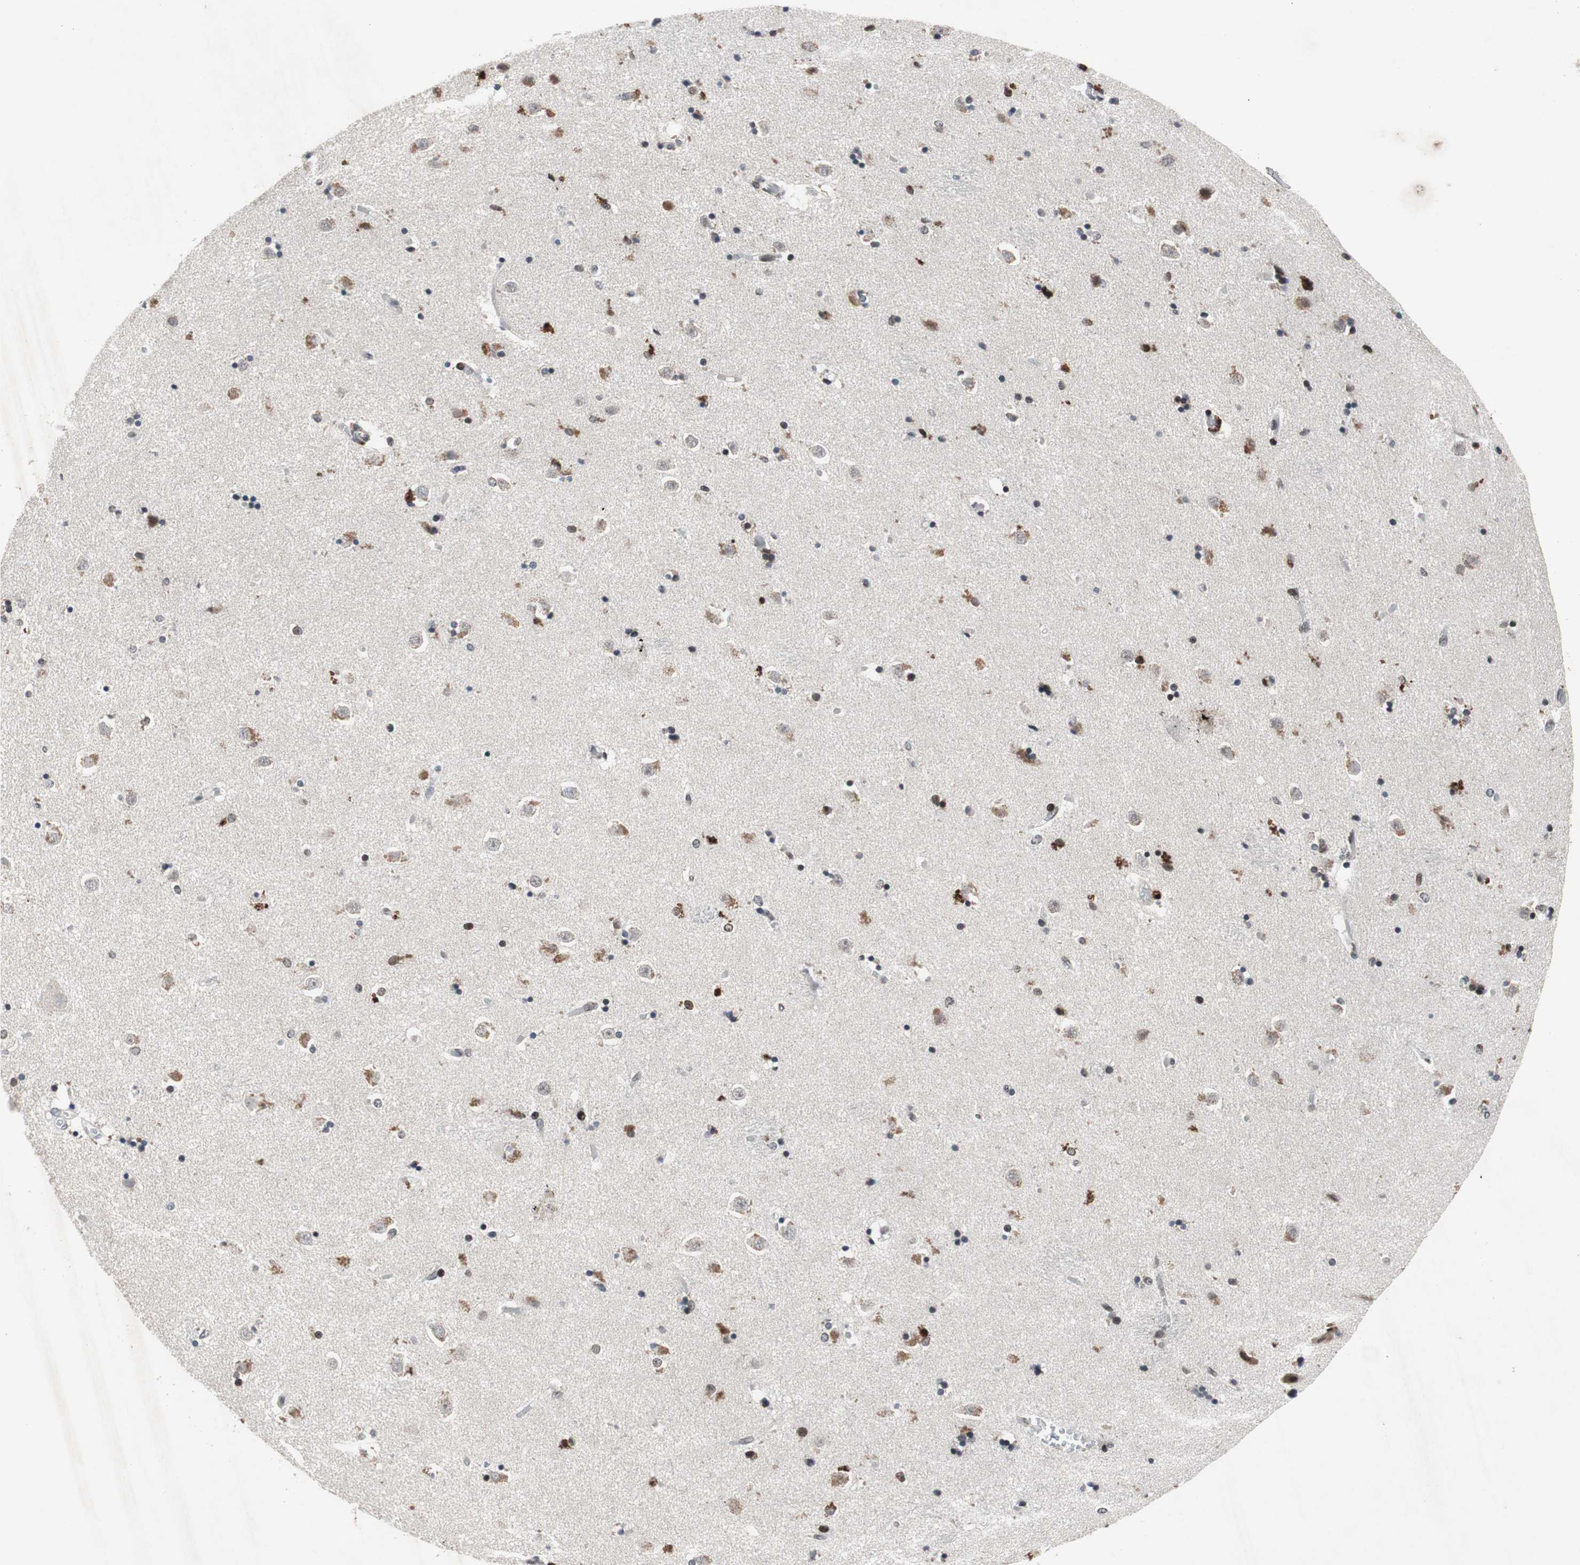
{"staining": {"intensity": "moderate", "quantity": "<25%", "location": "nuclear"}, "tissue": "caudate", "cell_type": "Glial cells", "image_type": "normal", "snomed": [{"axis": "morphology", "description": "Normal tissue, NOS"}, {"axis": "topography", "description": "Lateral ventricle wall"}], "caption": "Glial cells display low levels of moderate nuclear expression in about <25% of cells in benign human caudate.", "gene": "MUTYH", "patient": {"sex": "female", "age": 54}}